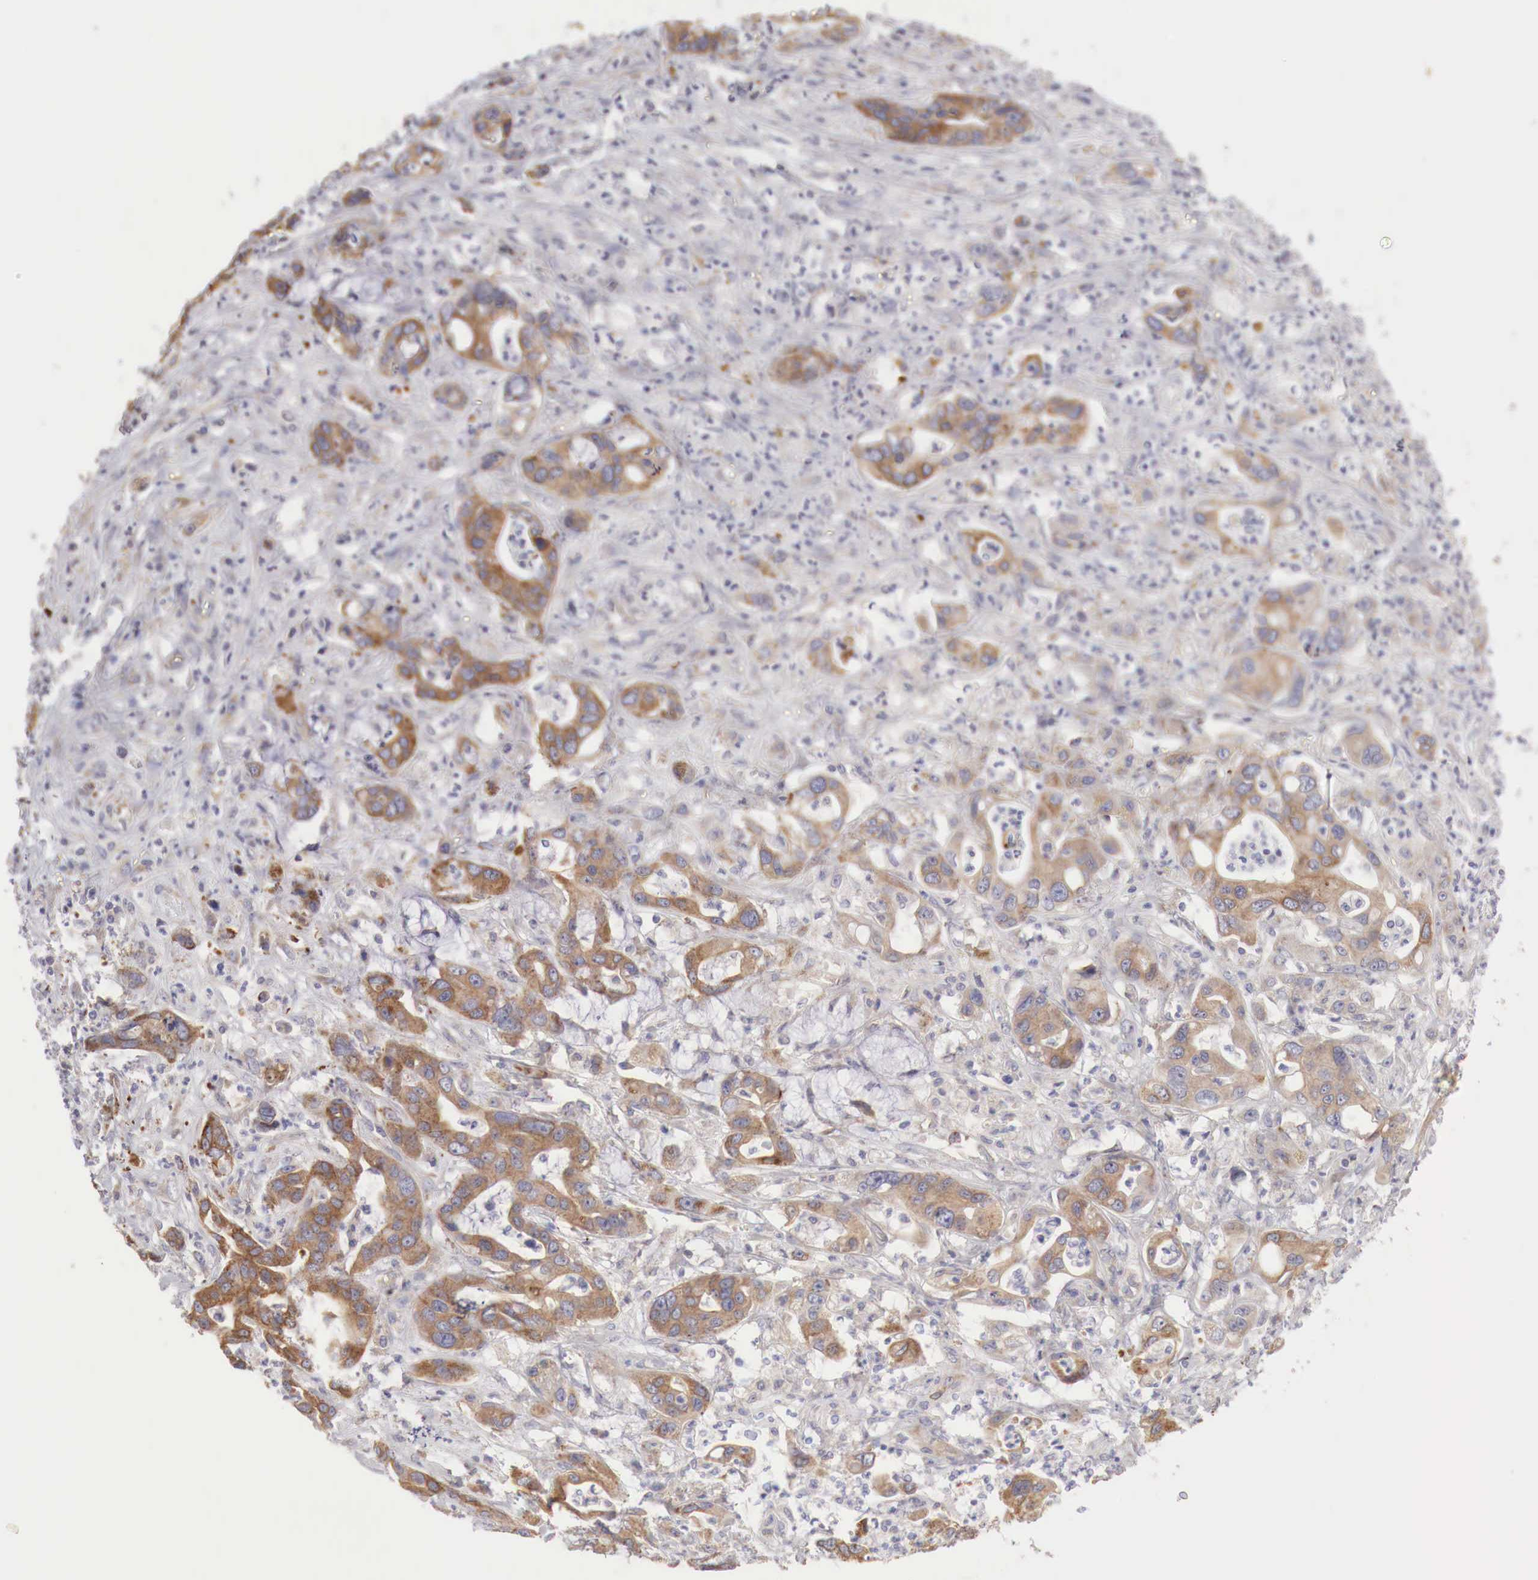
{"staining": {"intensity": "moderate", "quantity": ">75%", "location": "cytoplasmic/membranous"}, "tissue": "liver cancer", "cell_type": "Tumor cells", "image_type": "cancer", "snomed": [{"axis": "morphology", "description": "Cholangiocarcinoma"}, {"axis": "topography", "description": "Liver"}], "caption": "High-magnification brightfield microscopy of liver cholangiocarcinoma stained with DAB (brown) and counterstained with hematoxylin (blue). tumor cells exhibit moderate cytoplasmic/membranous staining is identified in about>75% of cells. The staining was performed using DAB, with brown indicating positive protein expression. Nuclei are stained blue with hematoxylin.", "gene": "NSDHL", "patient": {"sex": "female", "age": 65}}